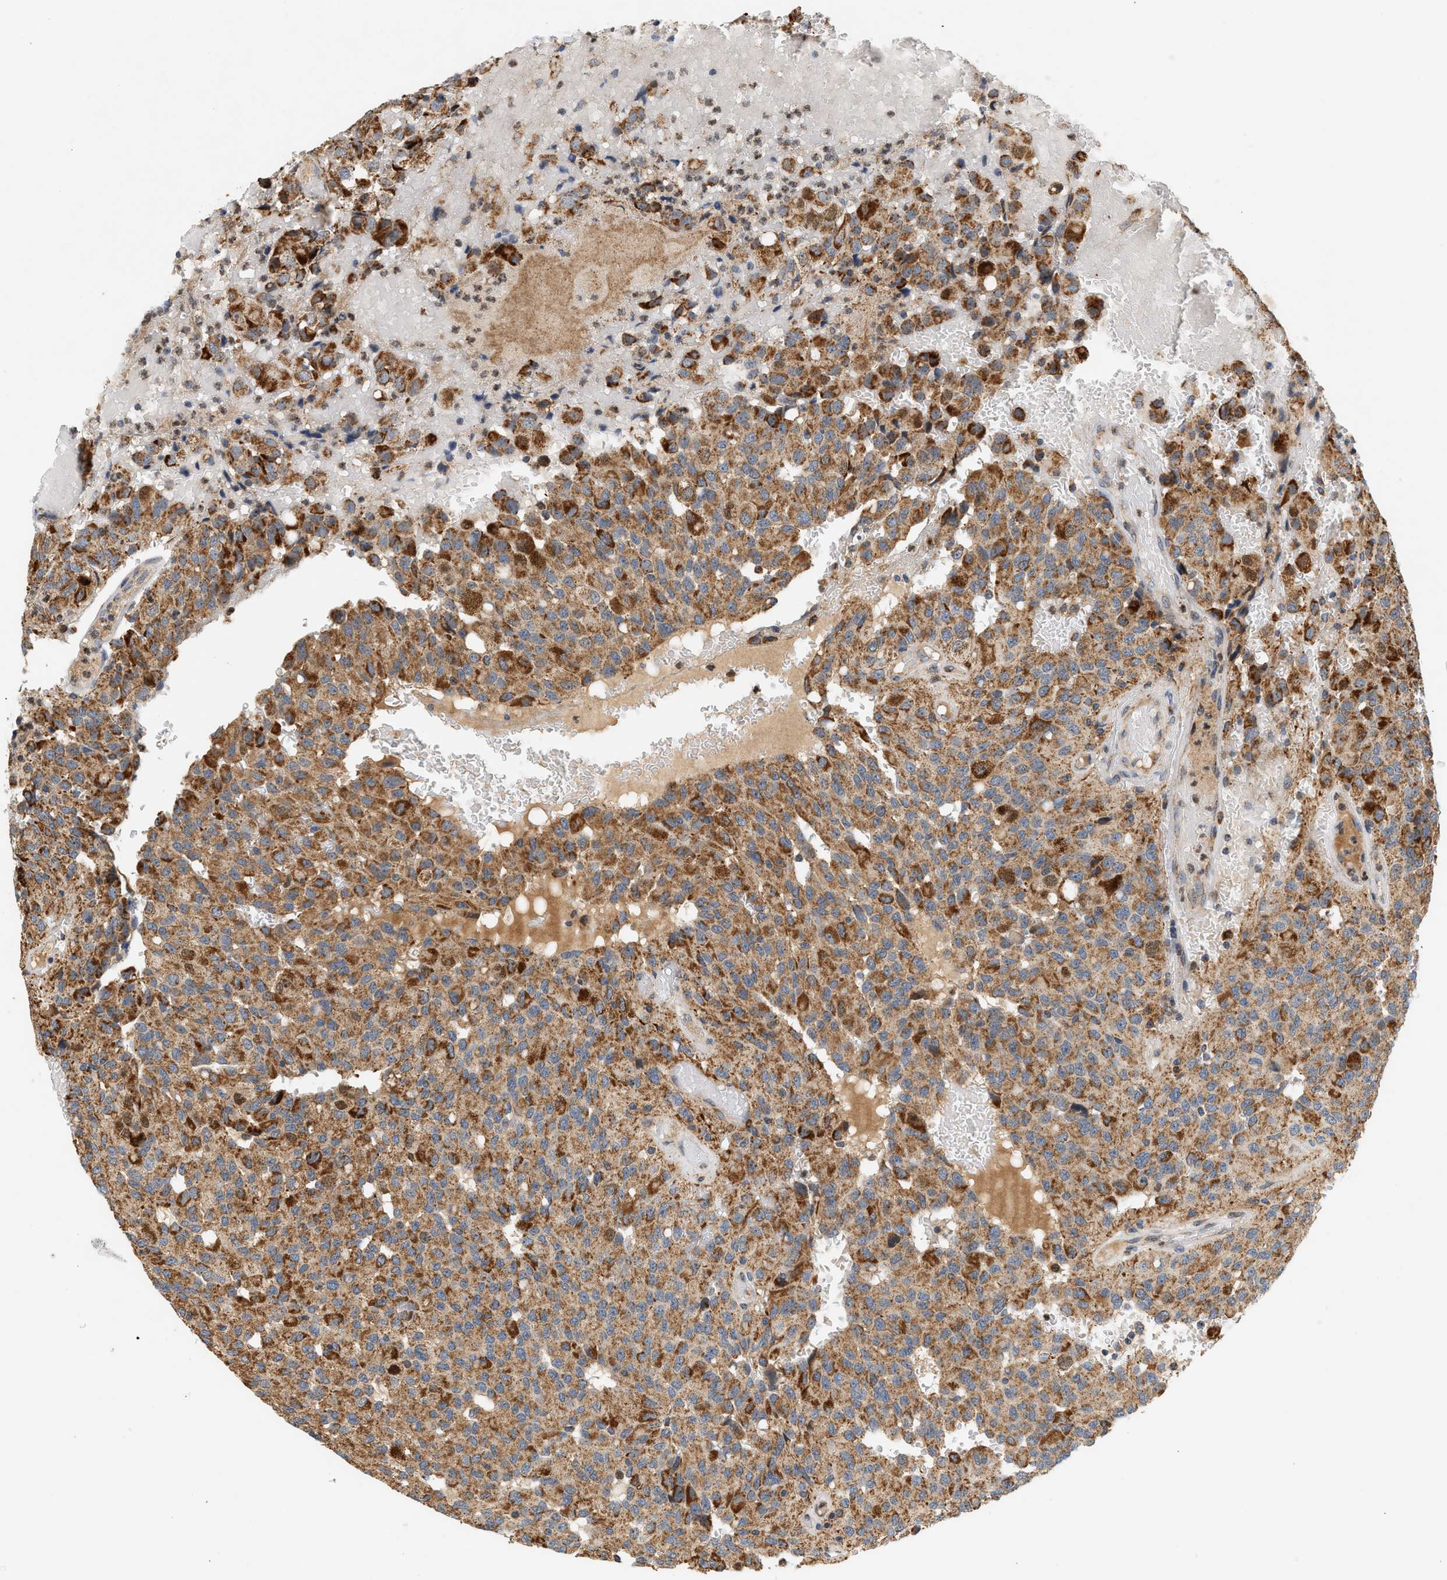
{"staining": {"intensity": "moderate", "quantity": ">75%", "location": "cytoplasmic/membranous"}, "tissue": "glioma", "cell_type": "Tumor cells", "image_type": "cancer", "snomed": [{"axis": "morphology", "description": "Glioma, malignant, High grade"}, {"axis": "topography", "description": "Brain"}], "caption": "This is an image of IHC staining of malignant glioma (high-grade), which shows moderate expression in the cytoplasmic/membranous of tumor cells.", "gene": "MCU", "patient": {"sex": "male", "age": 32}}